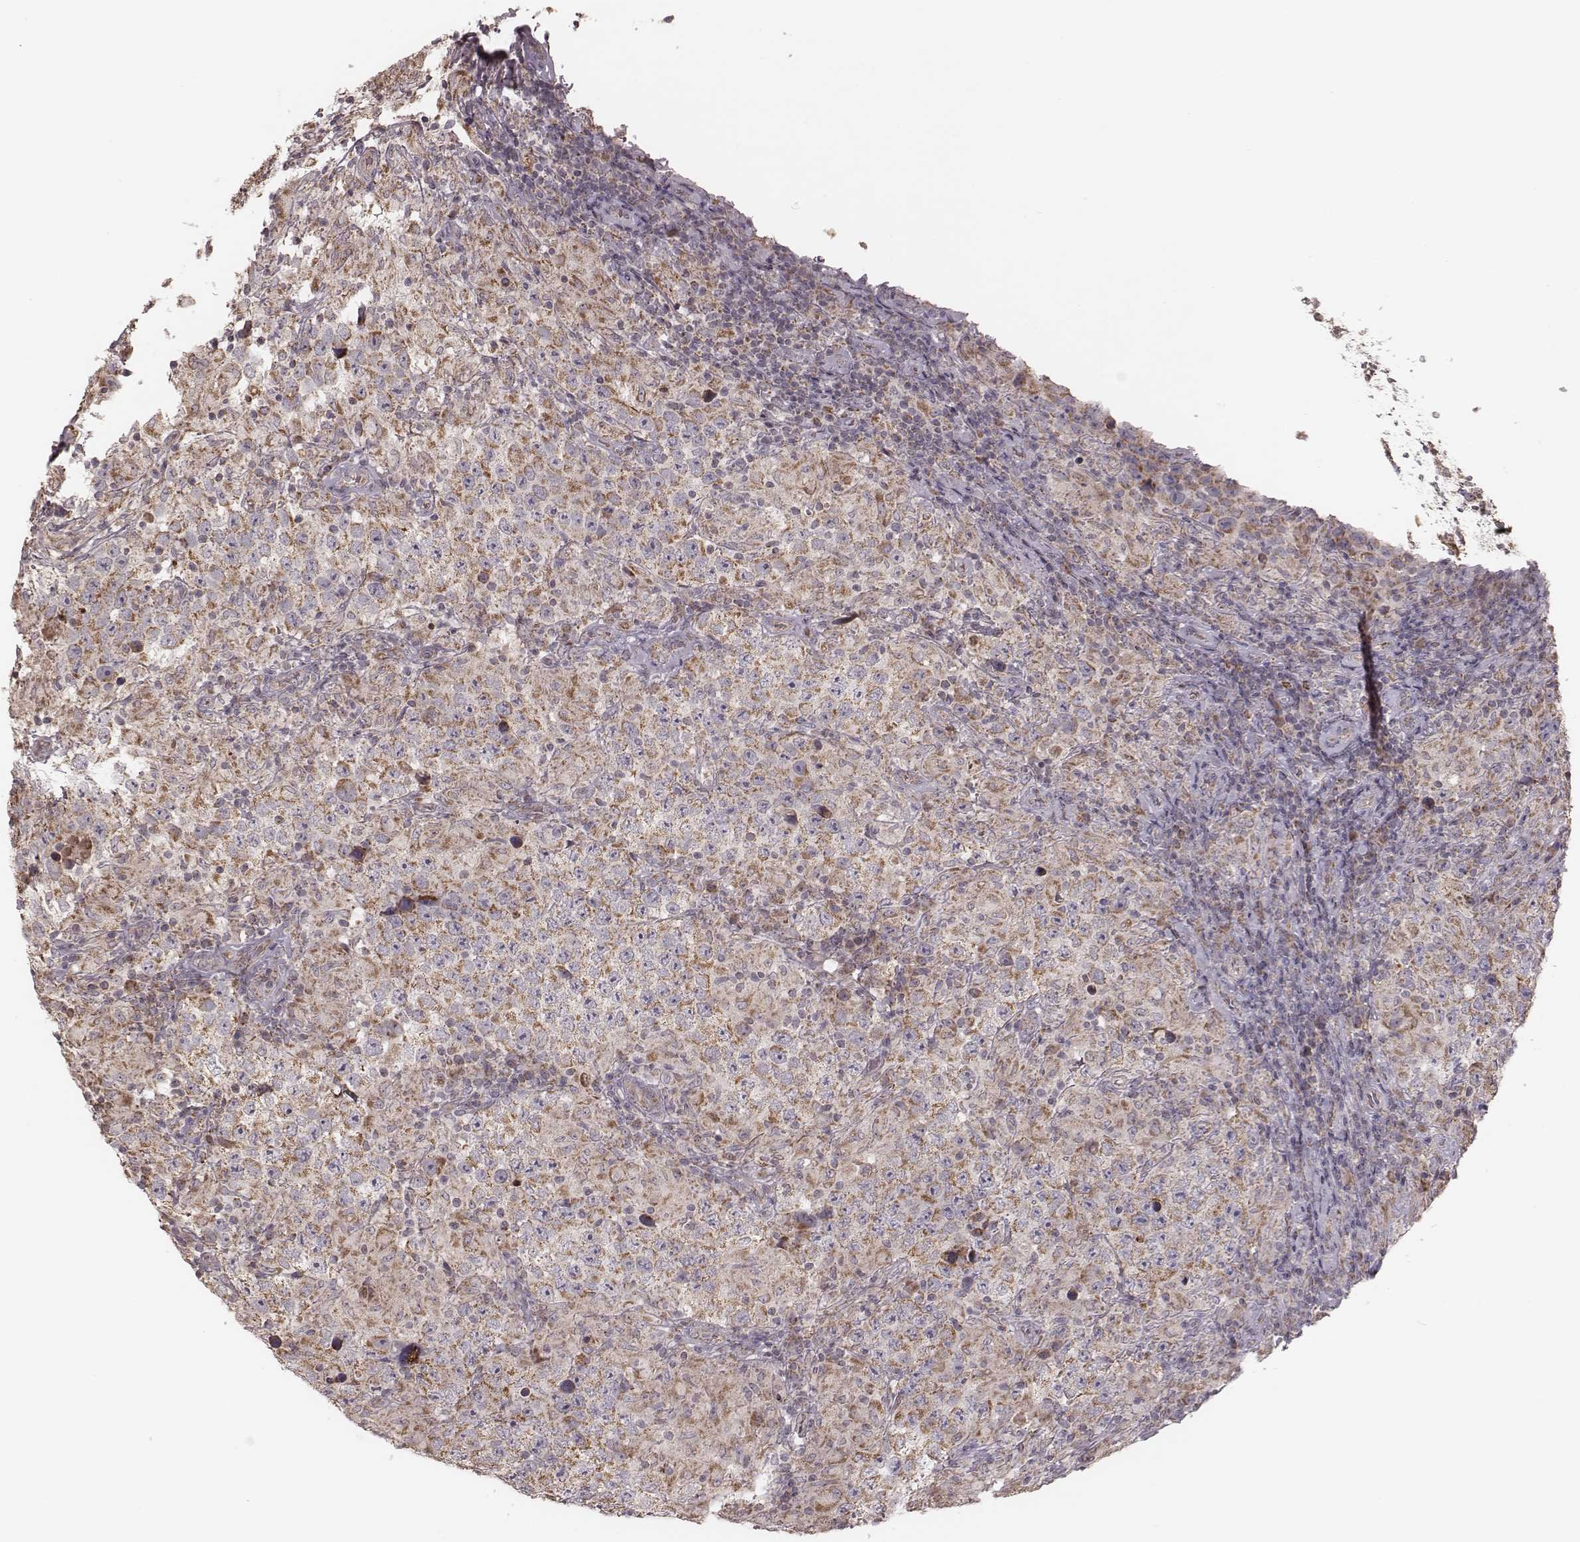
{"staining": {"intensity": "weak", "quantity": "25%-75%", "location": "cytoplasmic/membranous"}, "tissue": "testis cancer", "cell_type": "Tumor cells", "image_type": "cancer", "snomed": [{"axis": "morphology", "description": "Seminoma, NOS"}, {"axis": "morphology", "description": "Carcinoma, Embryonal, NOS"}, {"axis": "topography", "description": "Testis"}], "caption": "Protein staining of testis cancer tissue displays weak cytoplasmic/membranous staining in about 25%-75% of tumor cells.", "gene": "MRPS27", "patient": {"sex": "male", "age": 41}}